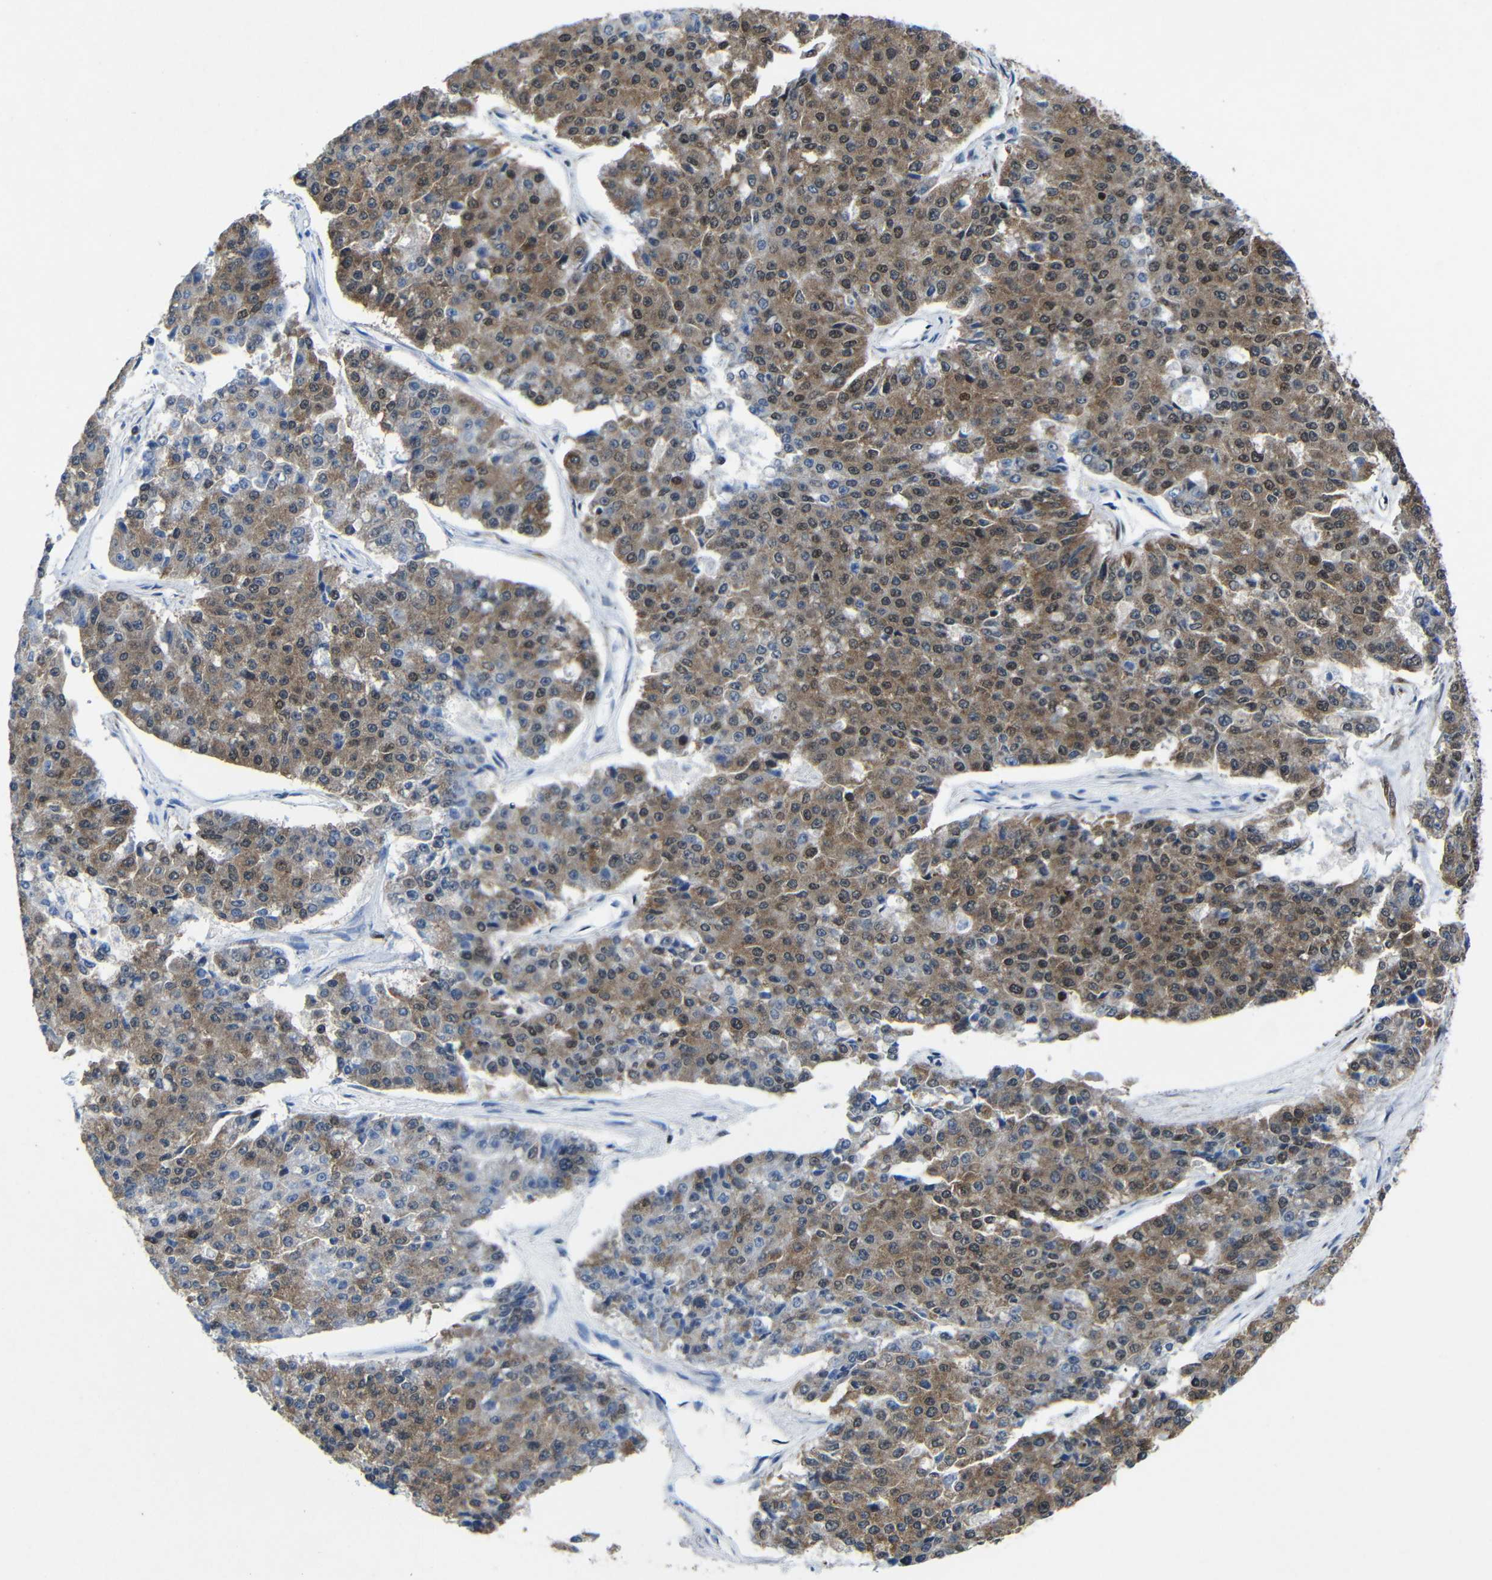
{"staining": {"intensity": "moderate", "quantity": ">75%", "location": "cytoplasmic/membranous,nuclear"}, "tissue": "pancreatic cancer", "cell_type": "Tumor cells", "image_type": "cancer", "snomed": [{"axis": "morphology", "description": "Adenocarcinoma, NOS"}, {"axis": "topography", "description": "Pancreas"}], "caption": "A histopathology image of human adenocarcinoma (pancreatic) stained for a protein shows moderate cytoplasmic/membranous and nuclear brown staining in tumor cells.", "gene": "PTBP1", "patient": {"sex": "male", "age": 50}}